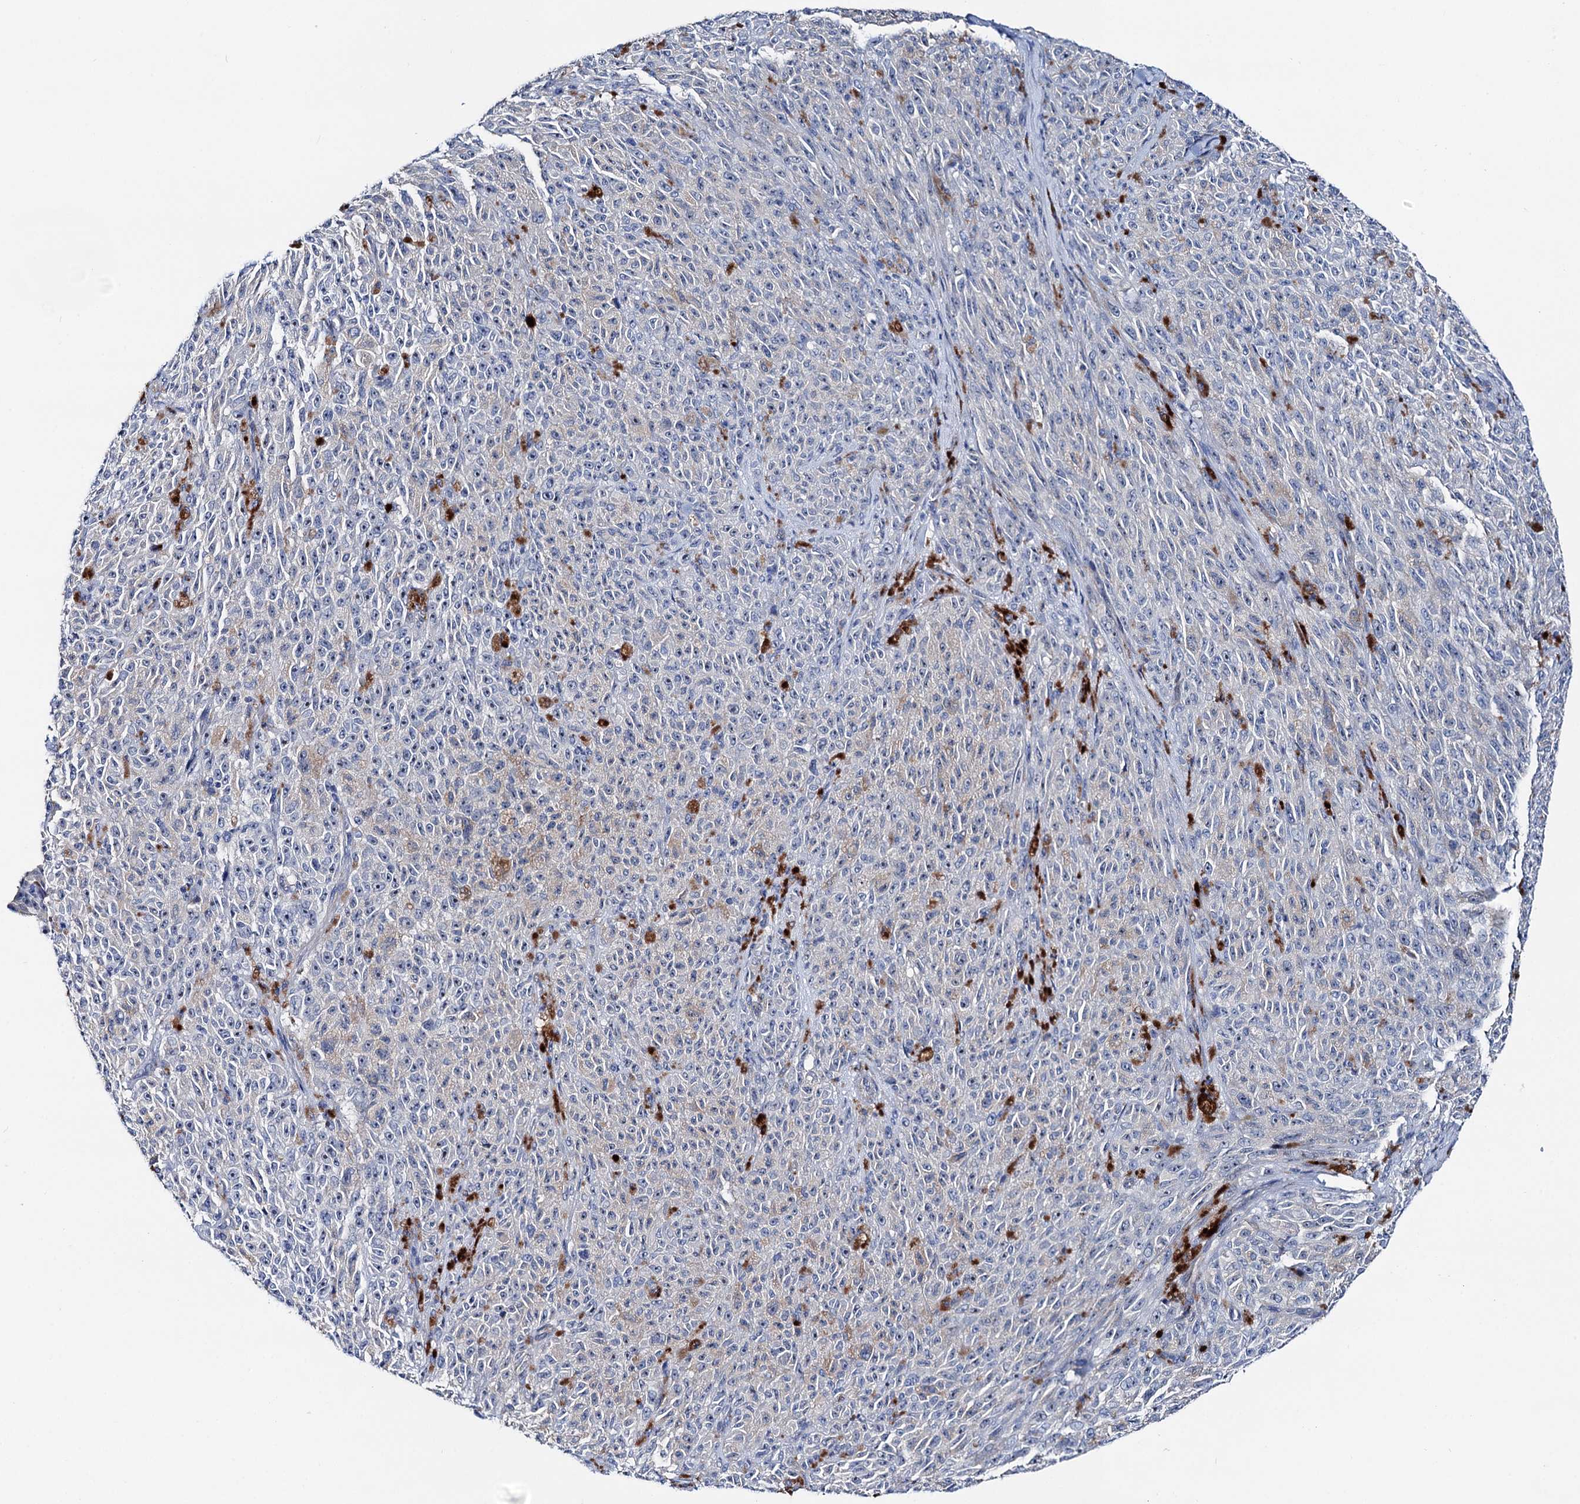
{"staining": {"intensity": "negative", "quantity": "none", "location": "none"}, "tissue": "melanoma", "cell_type": "Tumor cells", "image_type": "cancer", "snomed": [{"axis": "morphology", "description": "Malignant melanoma, NOS"}, {"axis": "topography", "description": "Skin"}], "caption": "Melanoma was stained to show a protein in brown. There is no significant positivity in tumor cells.", "gene": "SHROOM1", "patient": {"sex": "female", "age": 82}}